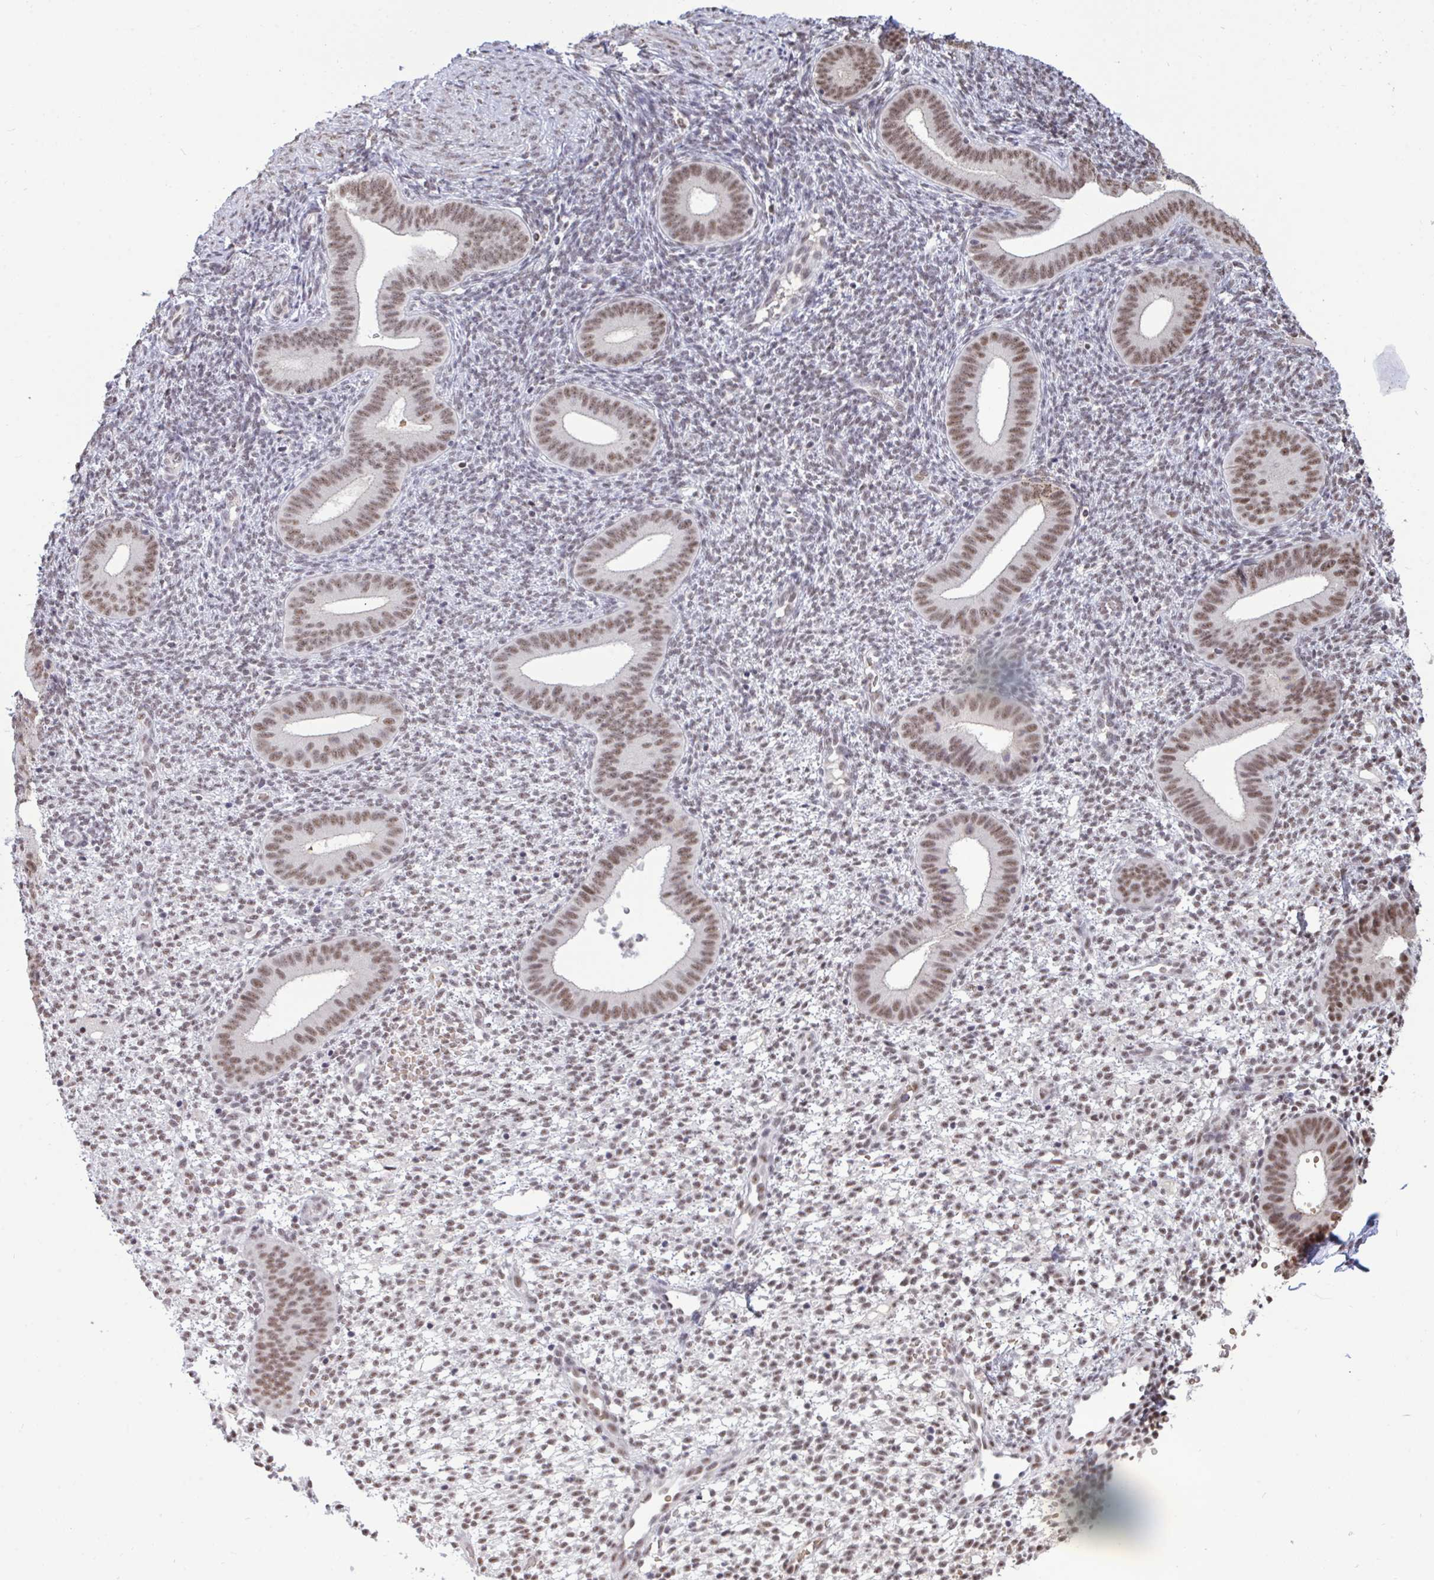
{"staining": {"intensity": "weak", "quantity": "<25%", "location": "nuclear"}, "tissue": "endometrium", "cell_type": "Cells in endometrial stroma", "image_type": "normal", "snomed": [{"axis": "morphology", "description": "Normal tissue, NOS"}, {"axis": "topography", "description": "Endometrium"}], "caption": "Protein analysis of unremarkable endometrium displays no significant expression in cells in endometrial stroma. (DAB immunohistochemistry with hematoxylin counter stain).", "gene": "PUF60", "patient": {"sex": "female", "age": 40}}